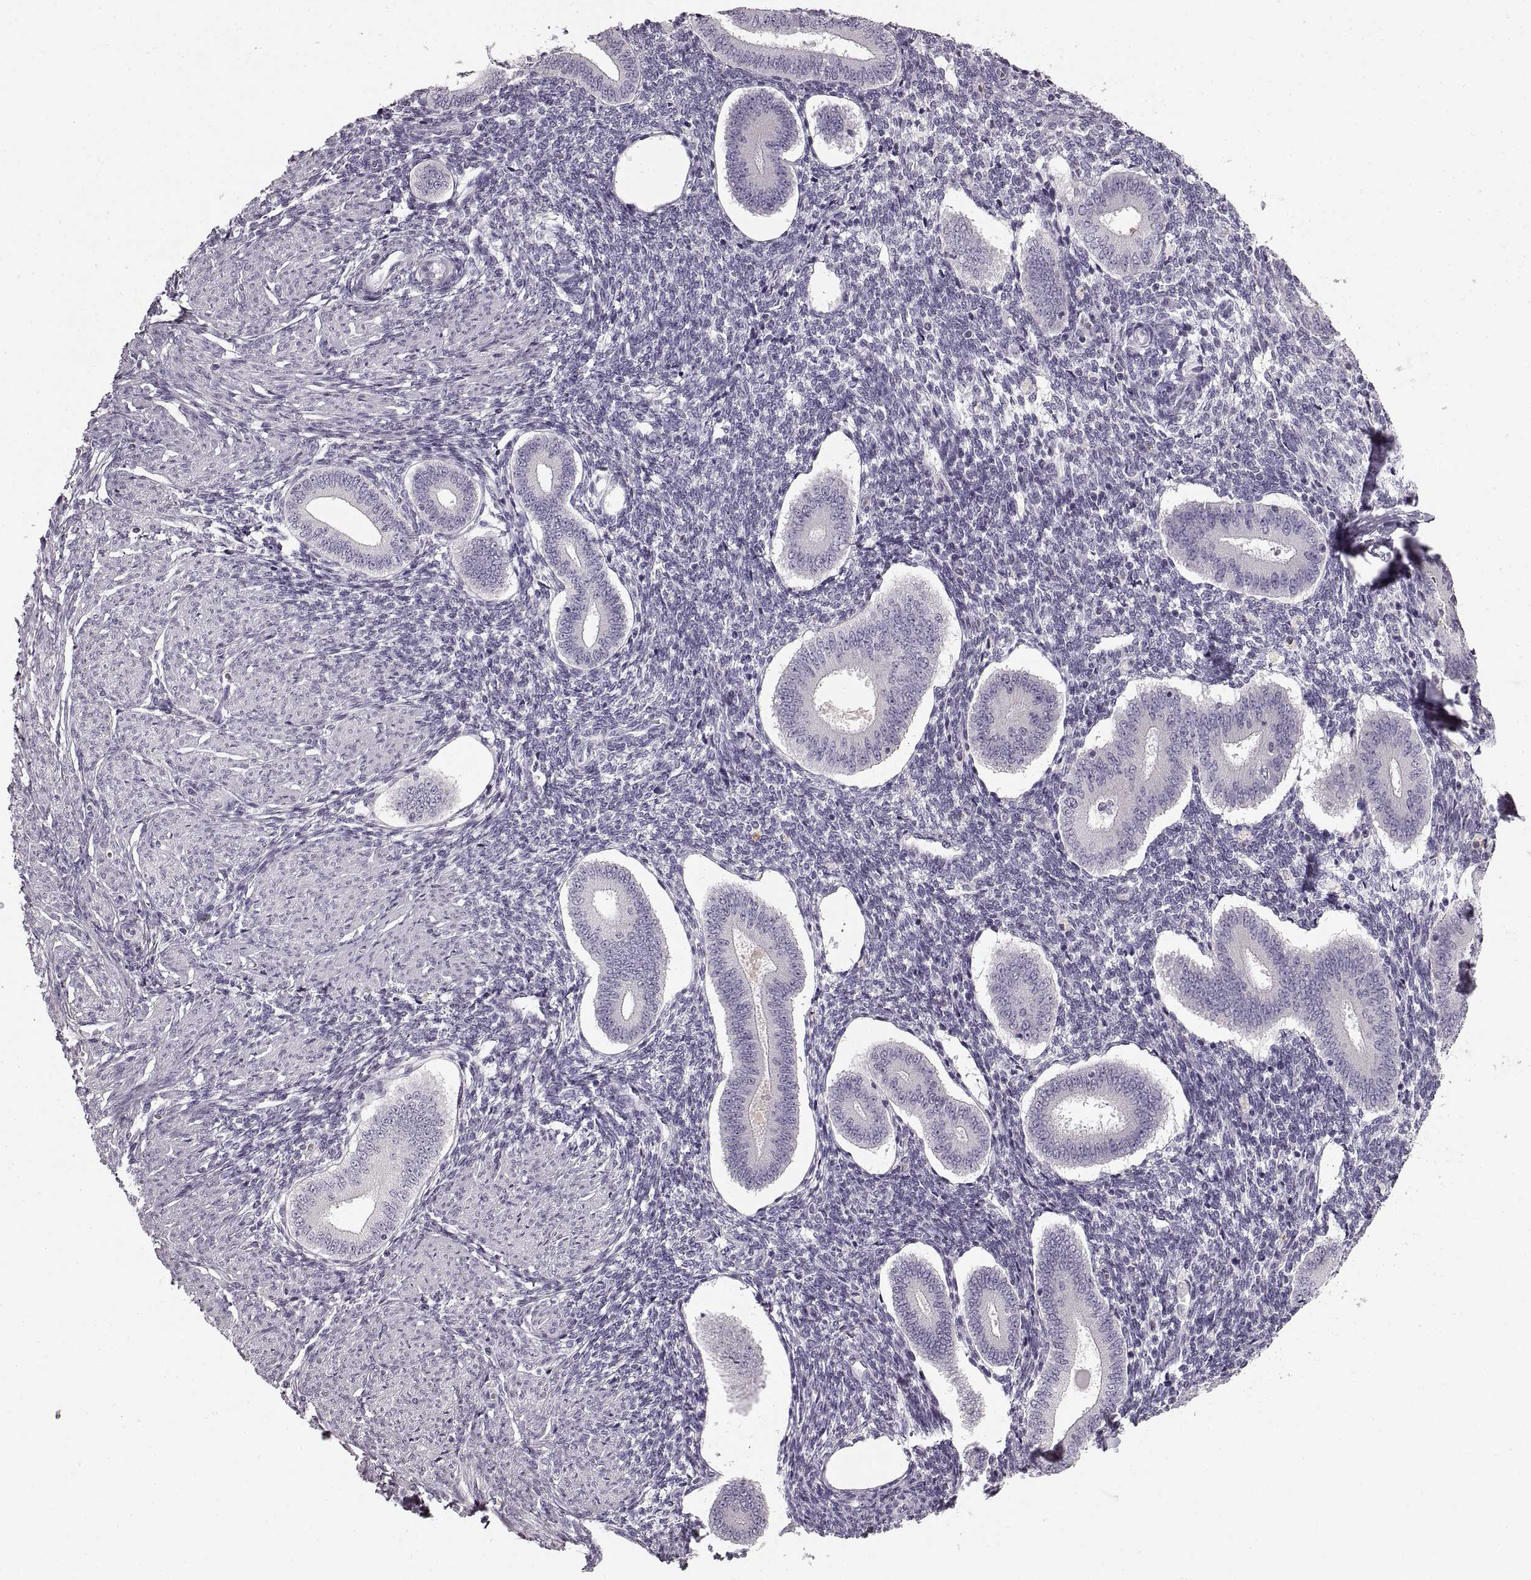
{"staining": {"intensity": "negative", "quantity": "none", "location": "none"}, "tissue": "endometrium", "cell_type": "Cells in endometrial stroma", "image_type": "normal", "snomed": [{"axis": "morphology", "description": "Normal tissue, NOS"}, {"axis": "topography", "description": "Endometrium"}], "caption": "Immunohistochemistry micrograph of benign endometrium stained for a protein (brown), which exhibits no staining in cells in endometrial stroma. Nuclei are stained in blue.", "gene": "CNTN1", "patient": {"sex": "female", "age": 40}}